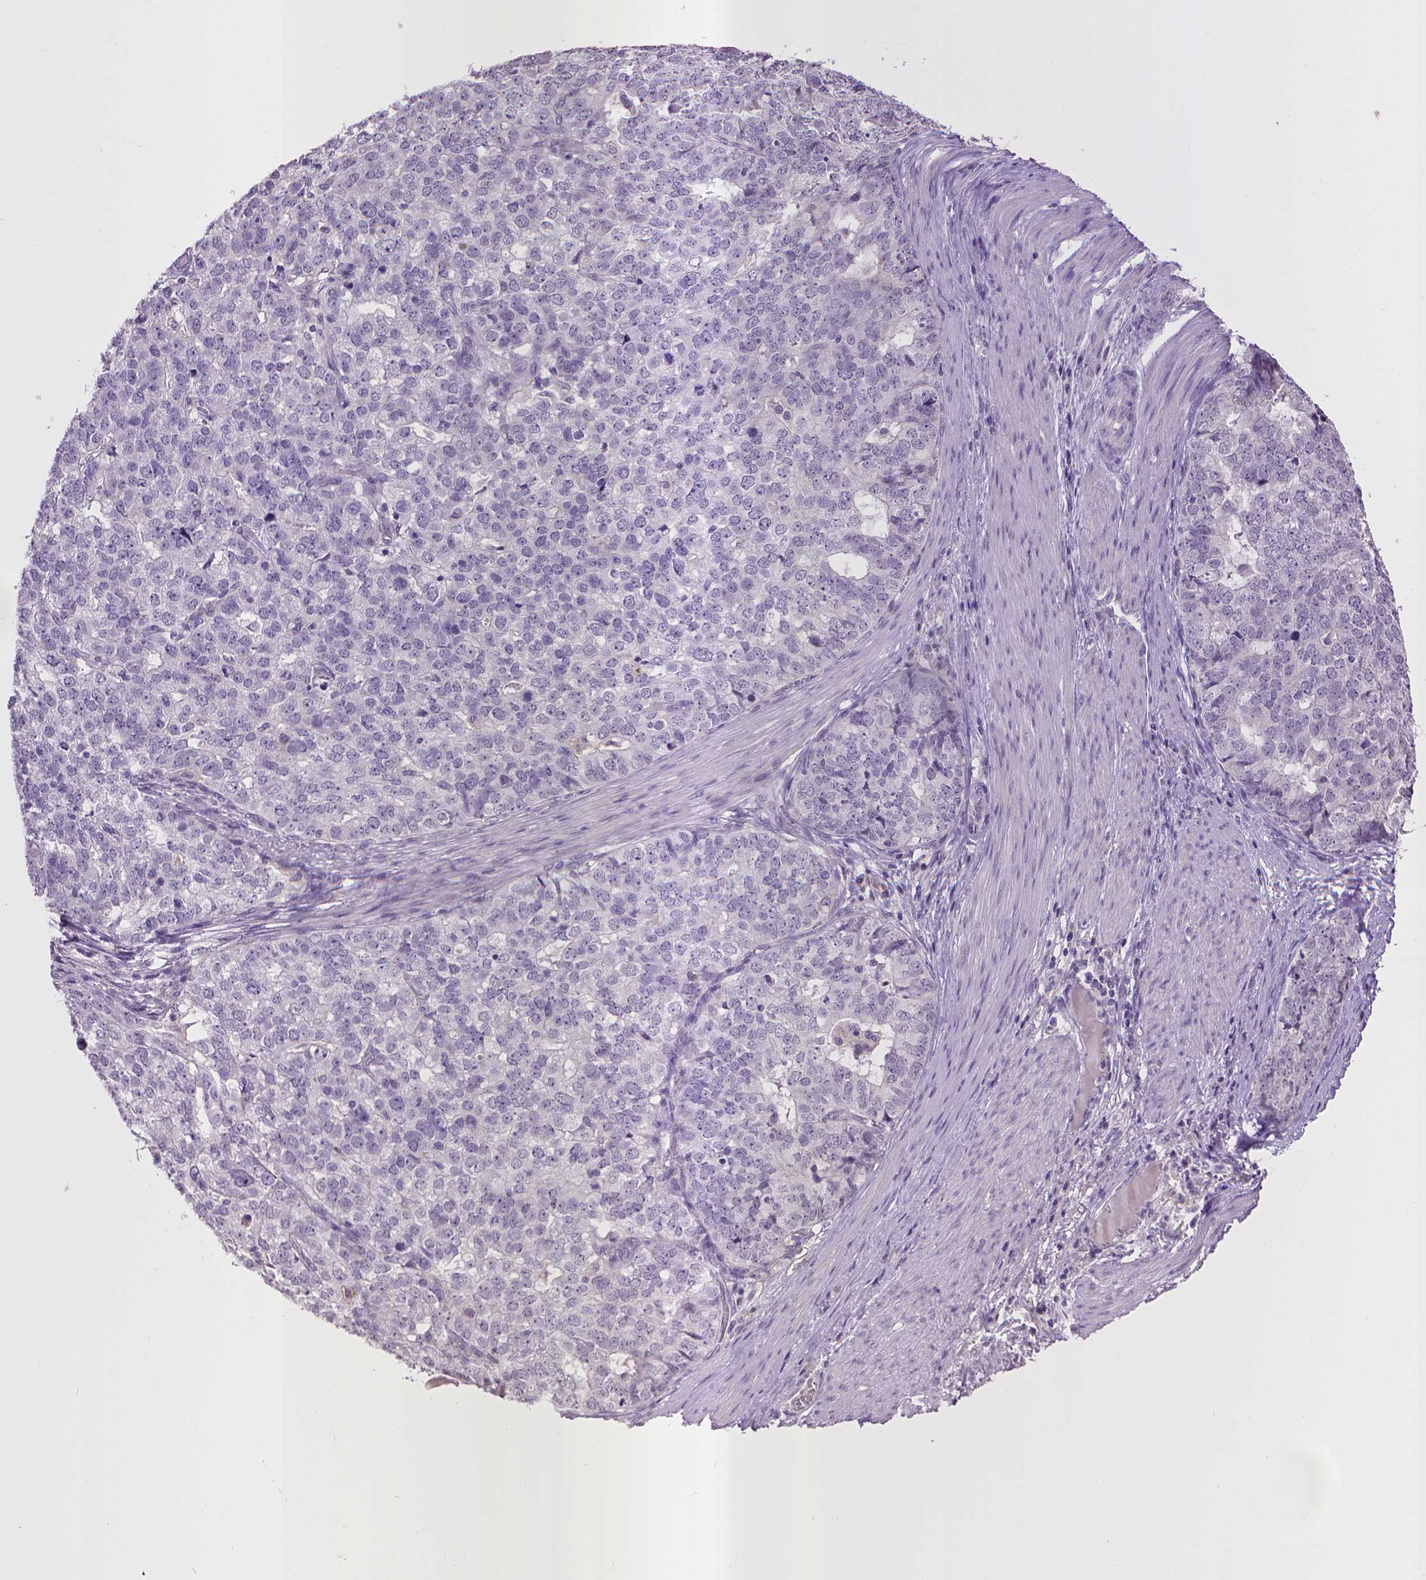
{"staining": {"intensity": "negative", "quantity": "none", "location": "none"}, "tissue": "stomach cancer", "cell_type": "Tumor cells", "image_type": "cancer", "snomed": [{"axis": "morphology", "description": "Adenocarcinoma, NOS"}, {"axis": "topography", "description": "Stomach"}], "caption": "Protein analysis of adenocarcinoma (stomach) shows no significant expression in tumor cells.", "gene": "CPM", "patient": {"sex": "male", "age": 69}}